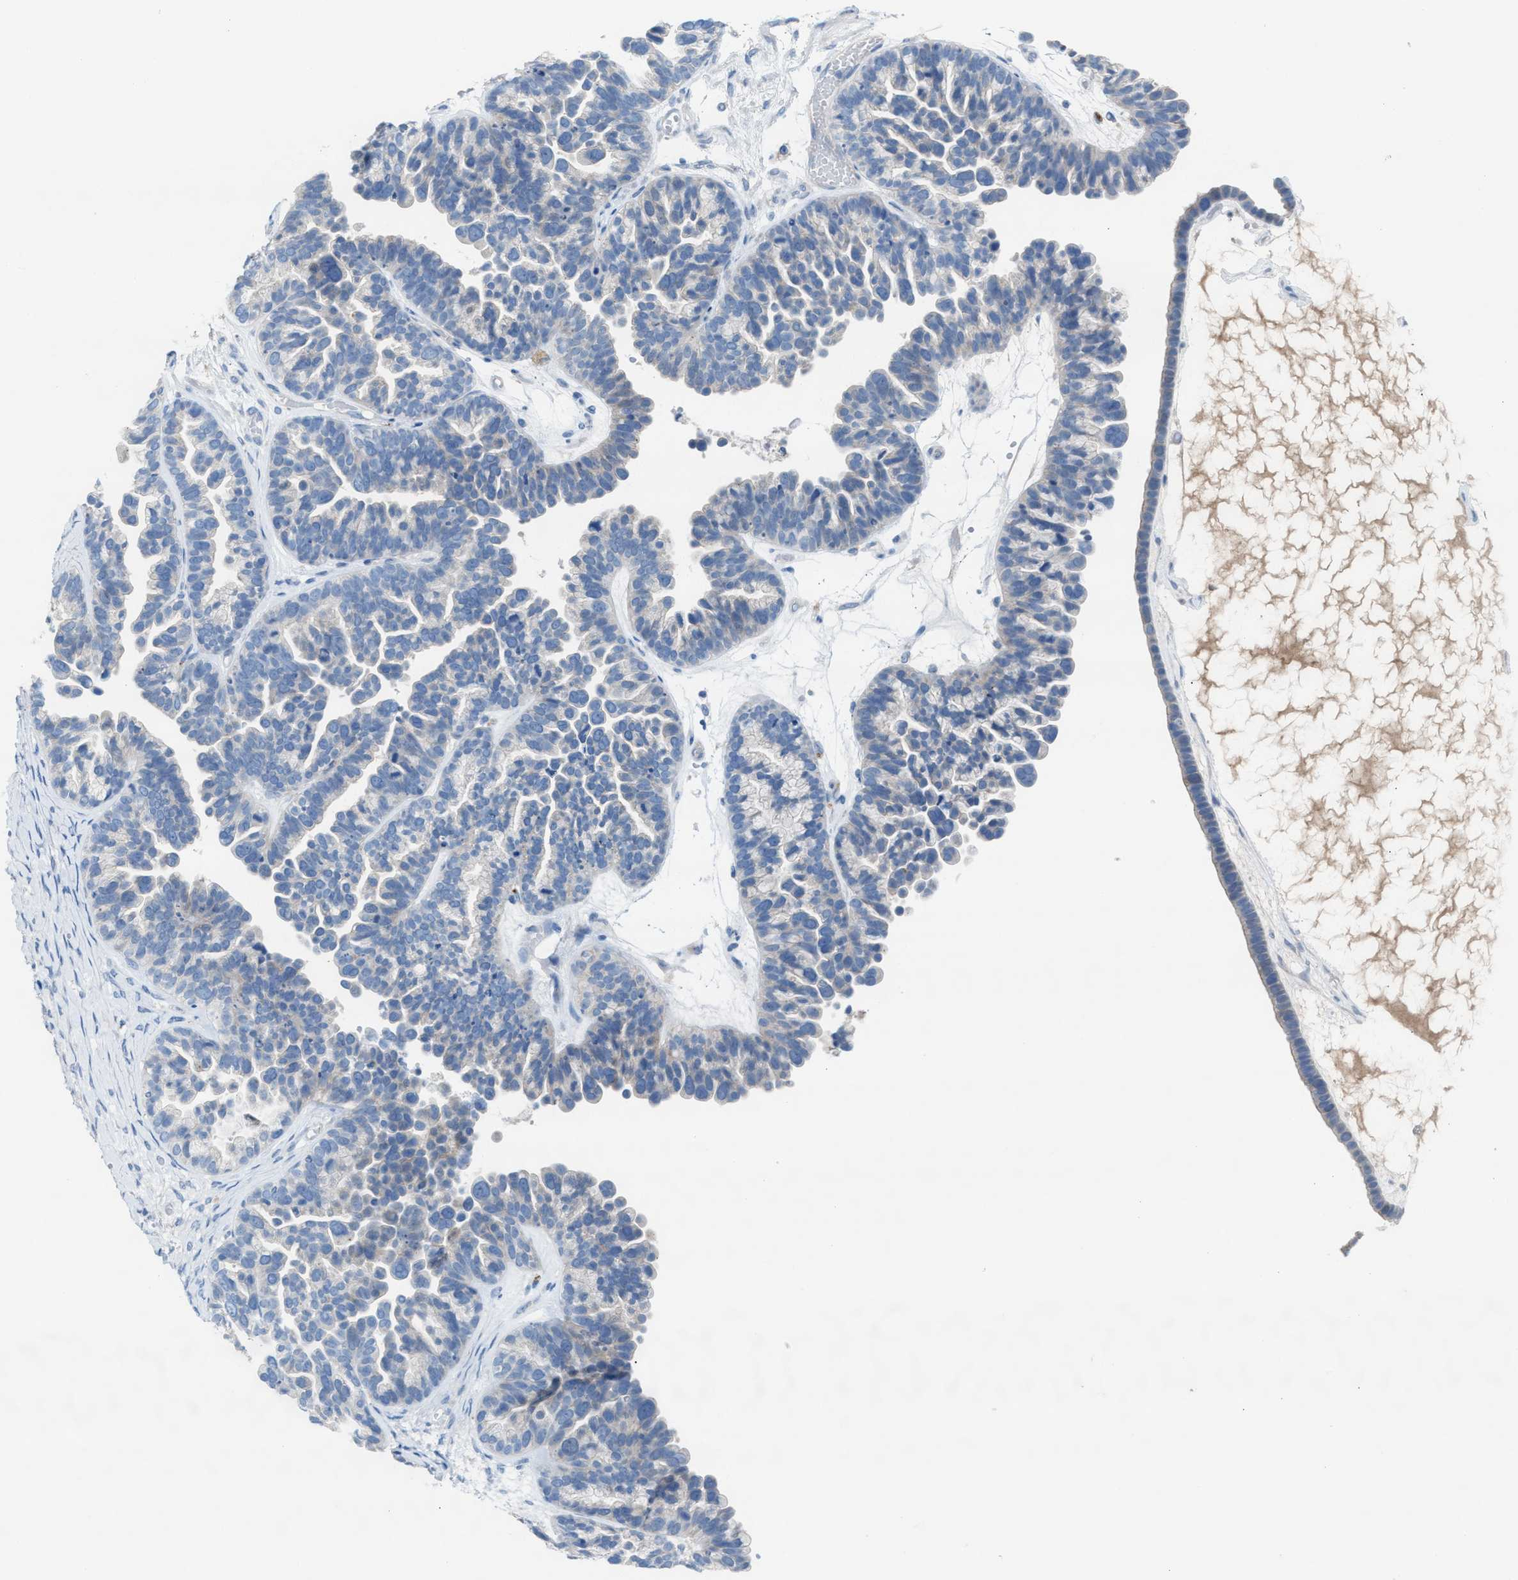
{"staining": {"intensity": "negative", "quantity": "none", "location": "none"}, "tissue": "ovarian cancer", "cell_type": "Tumor cells", "image_type": "cancer", "snomed": [{"axis": "morphology", "description": "Cystadenocarcinoma, serous, NOS"}, {"axis": "topography", "description": "Ovary"}], "caption": "Tumor cells show no significant protein expression in ovarian serous cystadenocarcinoma.", "gene": "ASPA", "patient": {"sex": "female", "age": 56}}